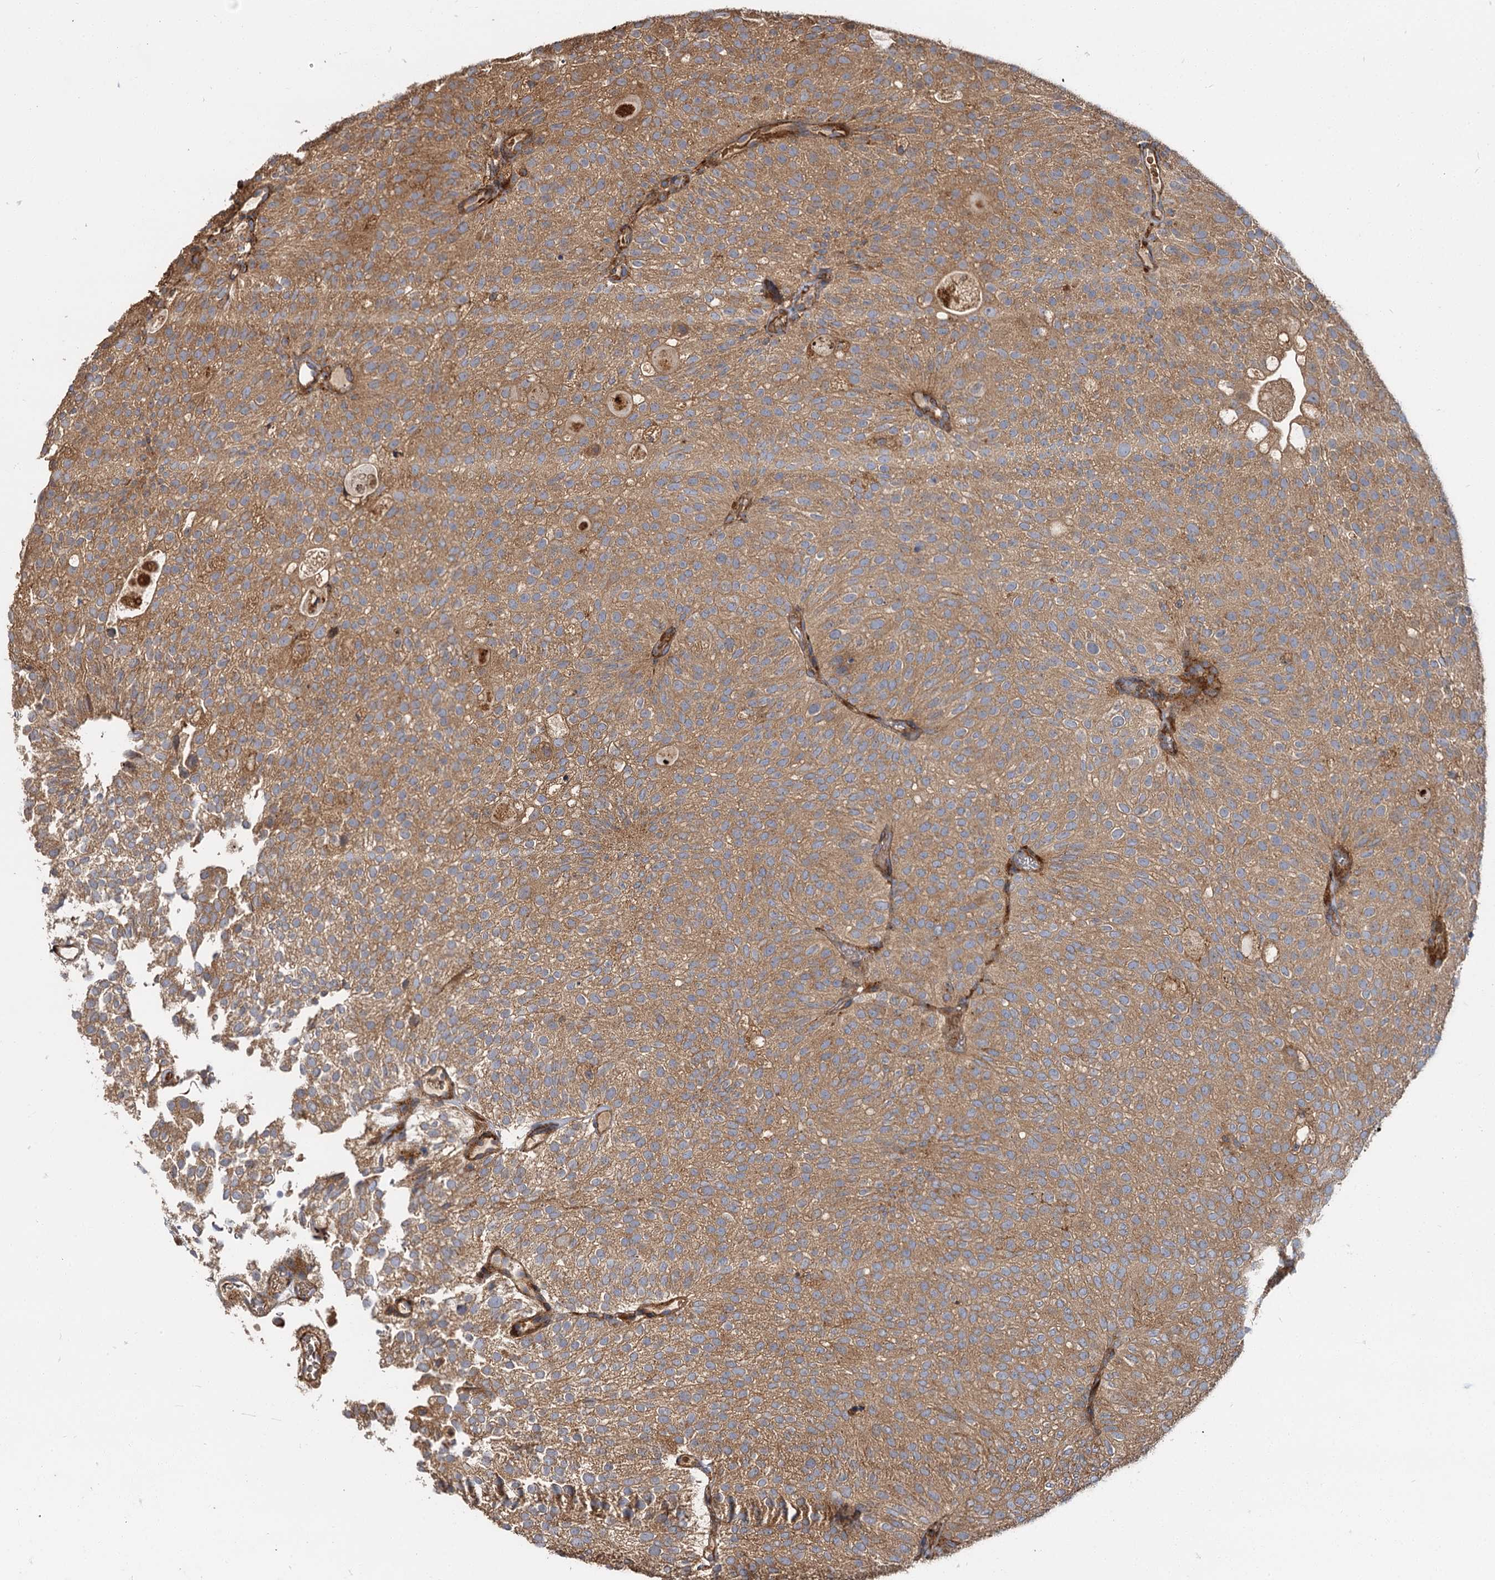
{"staining": {"intensity": "moderate", "quantity": ">75%", "location": "cytoplasmic/membranous"}, "tissue": "urothelial cancer", "cell_type": "Tumor cells", "image_type": "cancer", "snomed": [{"axis": "morphology", "description": "Urothelial carcinoma, Low grade"}, {"axis": "topography", "description": "Urinary bladder"}], "caption": "Brown immunohistochemical staining in human urothelial cancer reveals moderate cytoplasmic/membranous staining in approximately >75% of tumor cells.", "gene": "WDR73", "patient": {"sex": "male", "age": 78}}